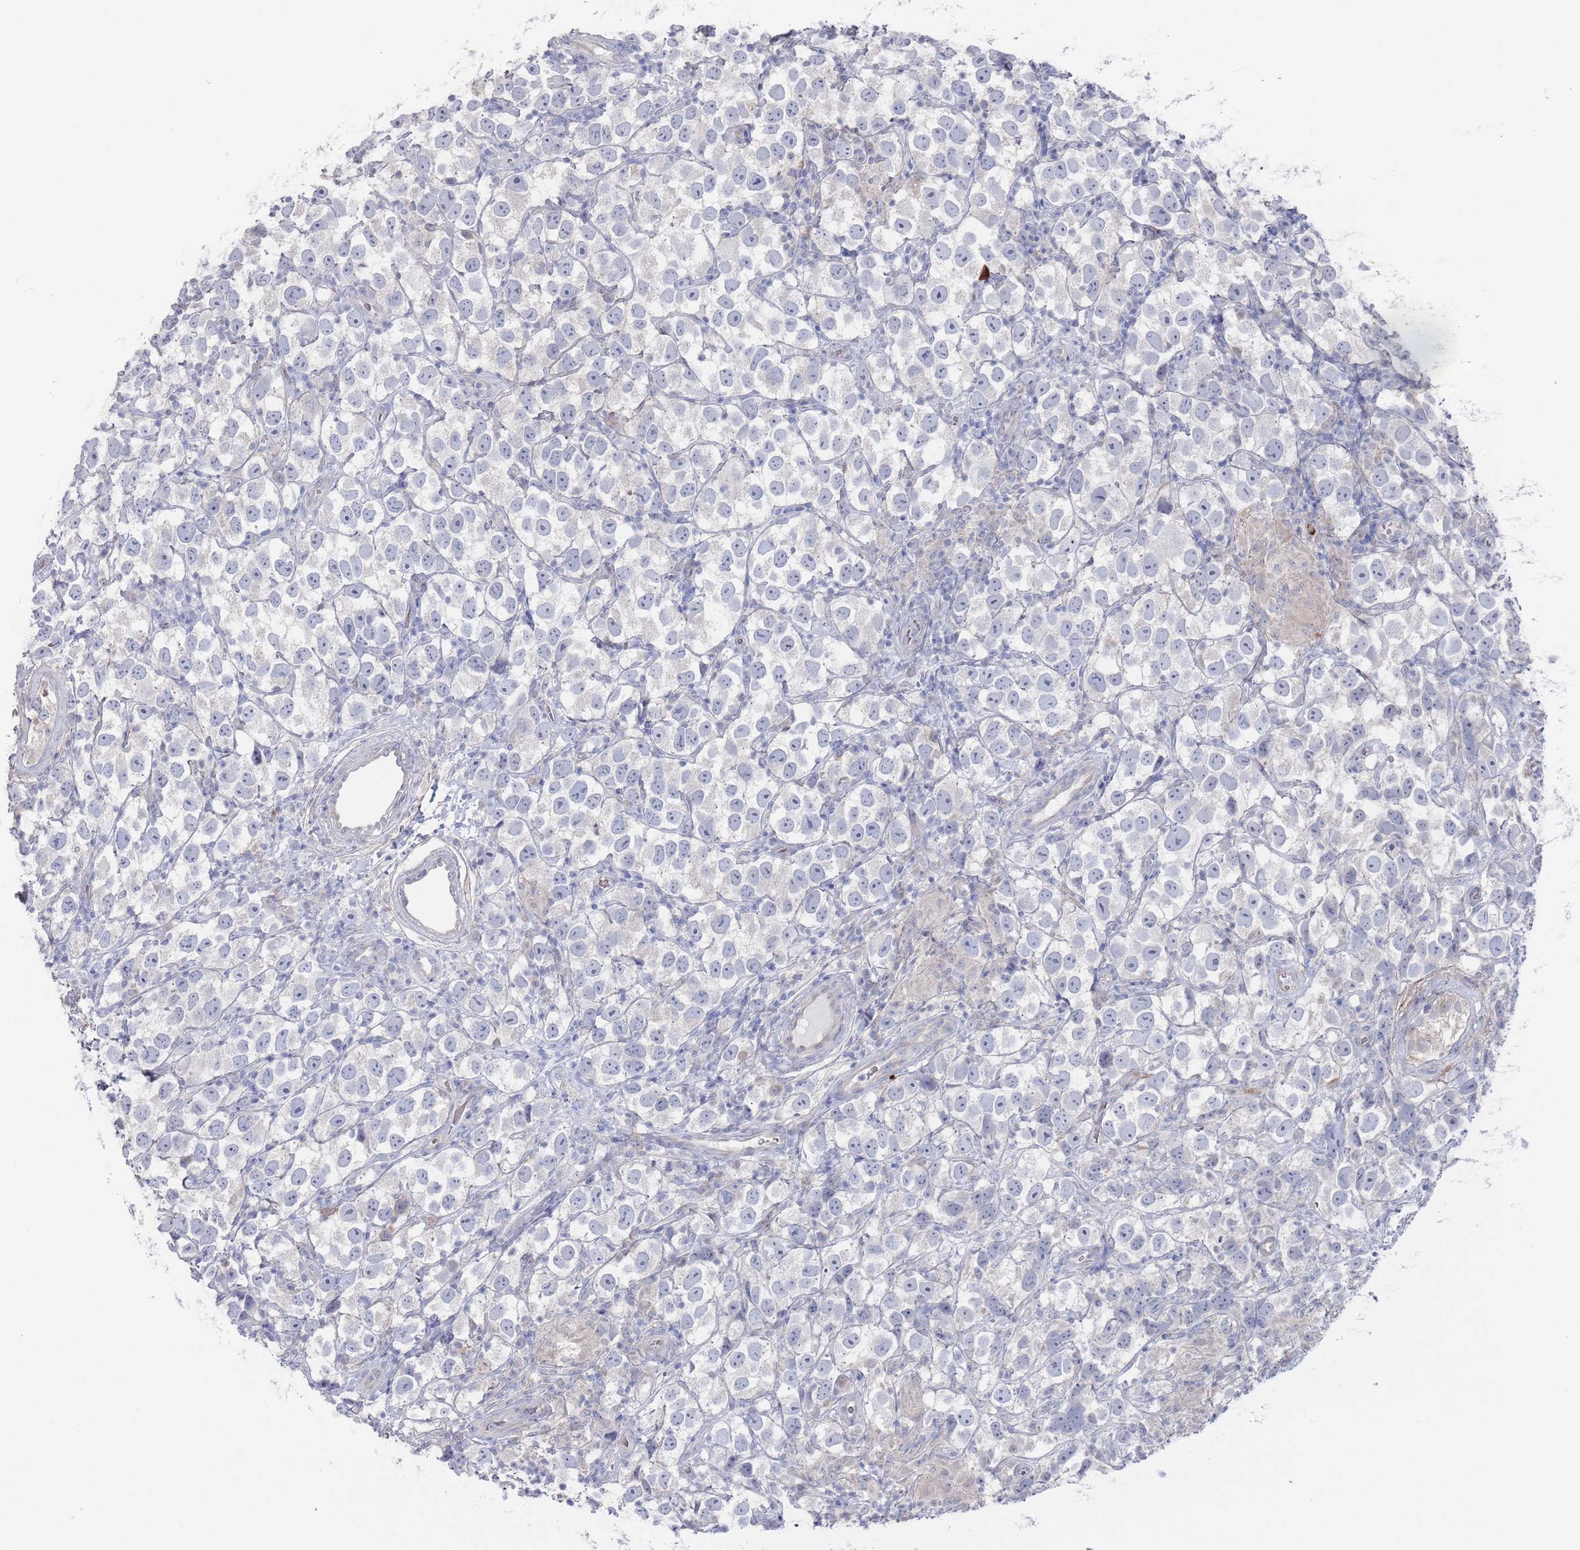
{"staining": {"intensity": "negative", "quantity": "none", "location": "none"}, "tissue": "testis cancer", "cell_type": "Tumor cells", "image_type": "cancer", "snomed": [{"axis": "morphology", "description": "Seminoma, NOS"}, {"axis": "topography", "description": "Testis"}], "caption": "Image shows no protein expression in tumor cells of testis cancer (seminoma) tissue.", "gene": "TMCO3", "patient": {"sex": "male", "age": 26}}